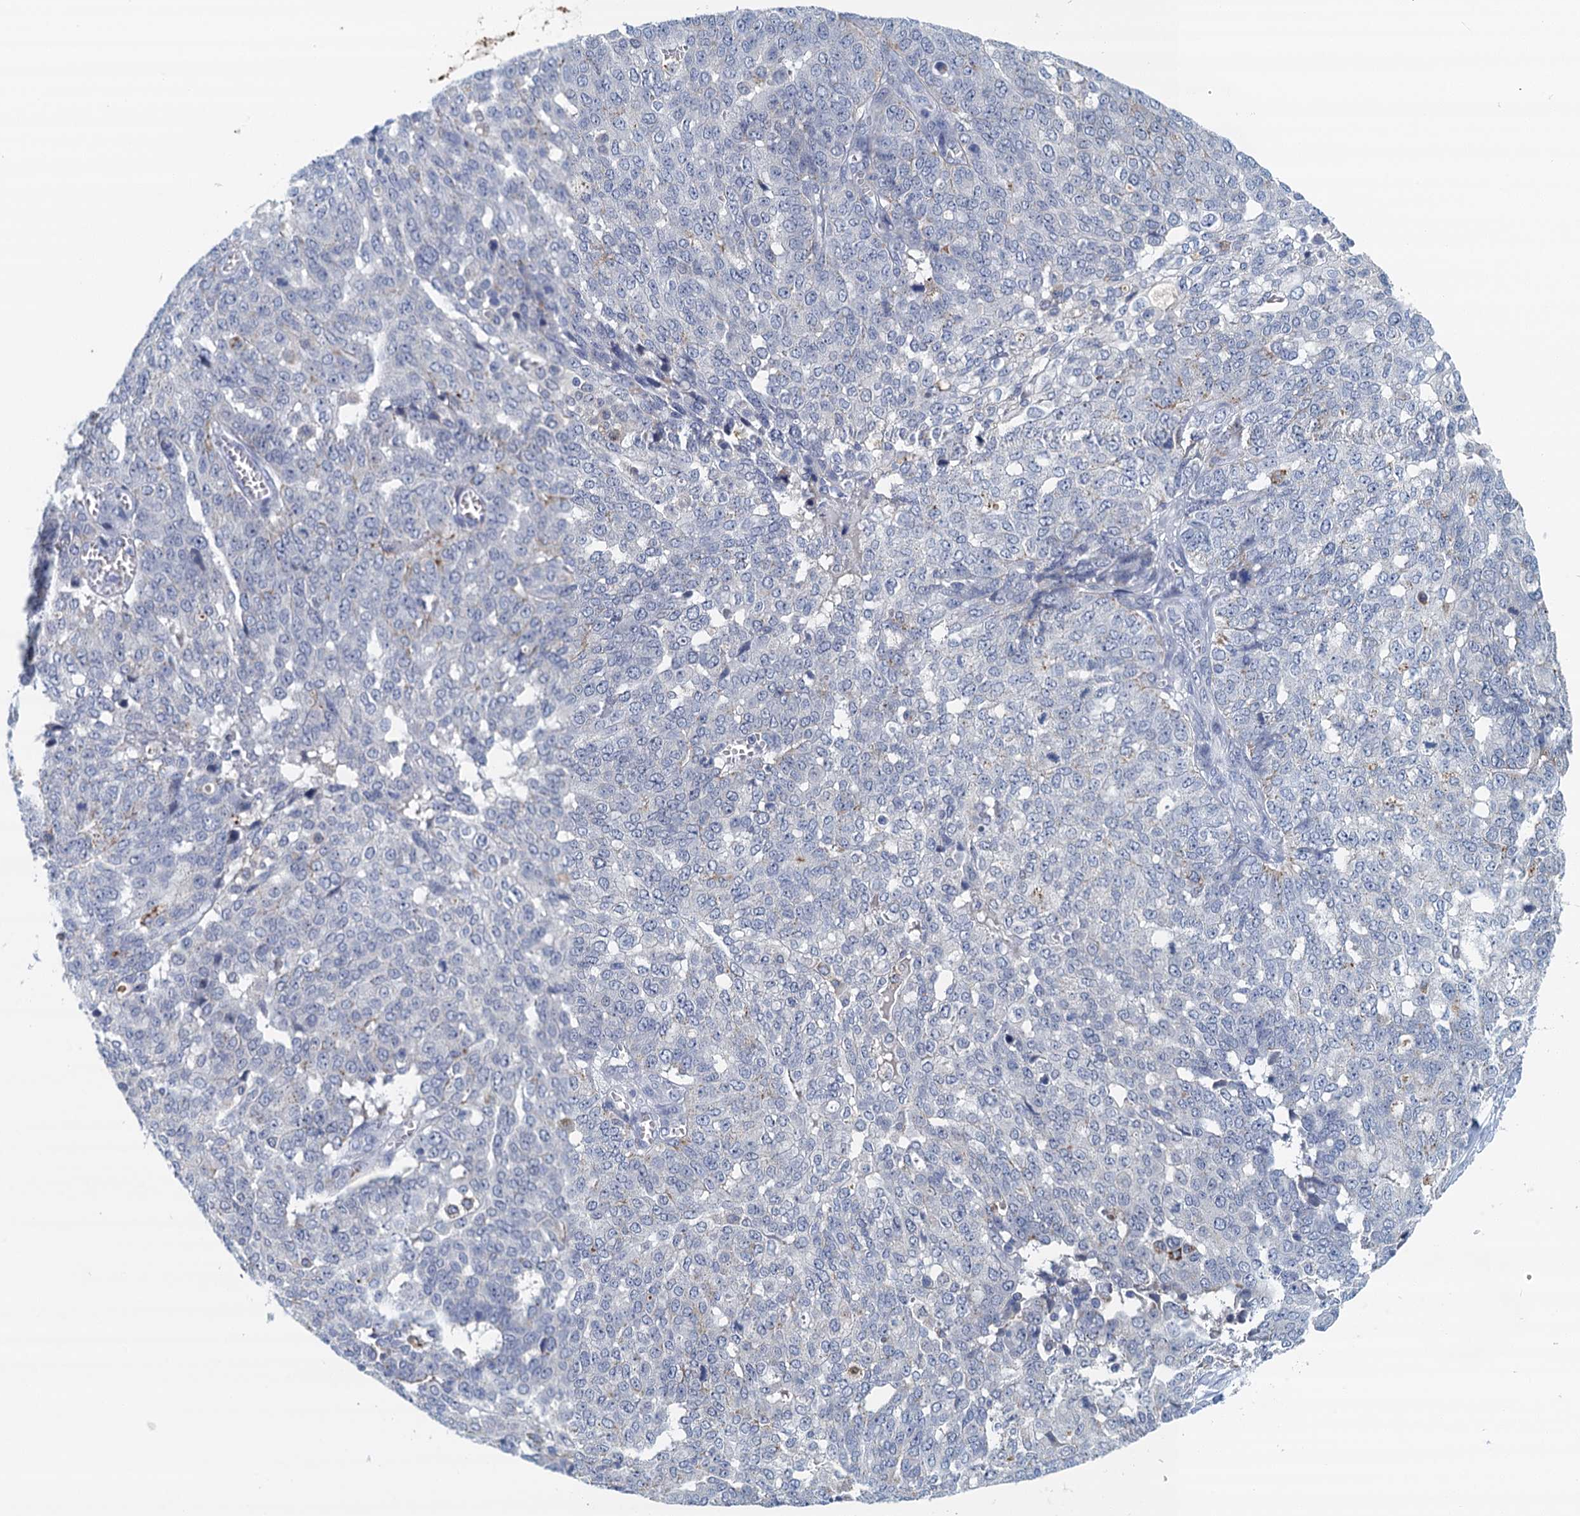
{"staining": {"intensity": "negative", "quantity": "none", "location": "none"}, "tissue": "ovarian cancer", "cell_type": "Tumor cells", "image_type": "cancer", "snomed": [{"axis": "morphology", "description": "Cystadenocarcinoma, serous, NOS"}, {"axis": "topography", "description": "Soft tissue"}, {"axis": "topography", "description": "Ovary"}], "caption": "Protein analysis of ovarian serous cystadenocarcinoma displays no significant staining in tumor cells.", "gene": "NUBP2", "patient": {"sex": "female", "age": 57}}